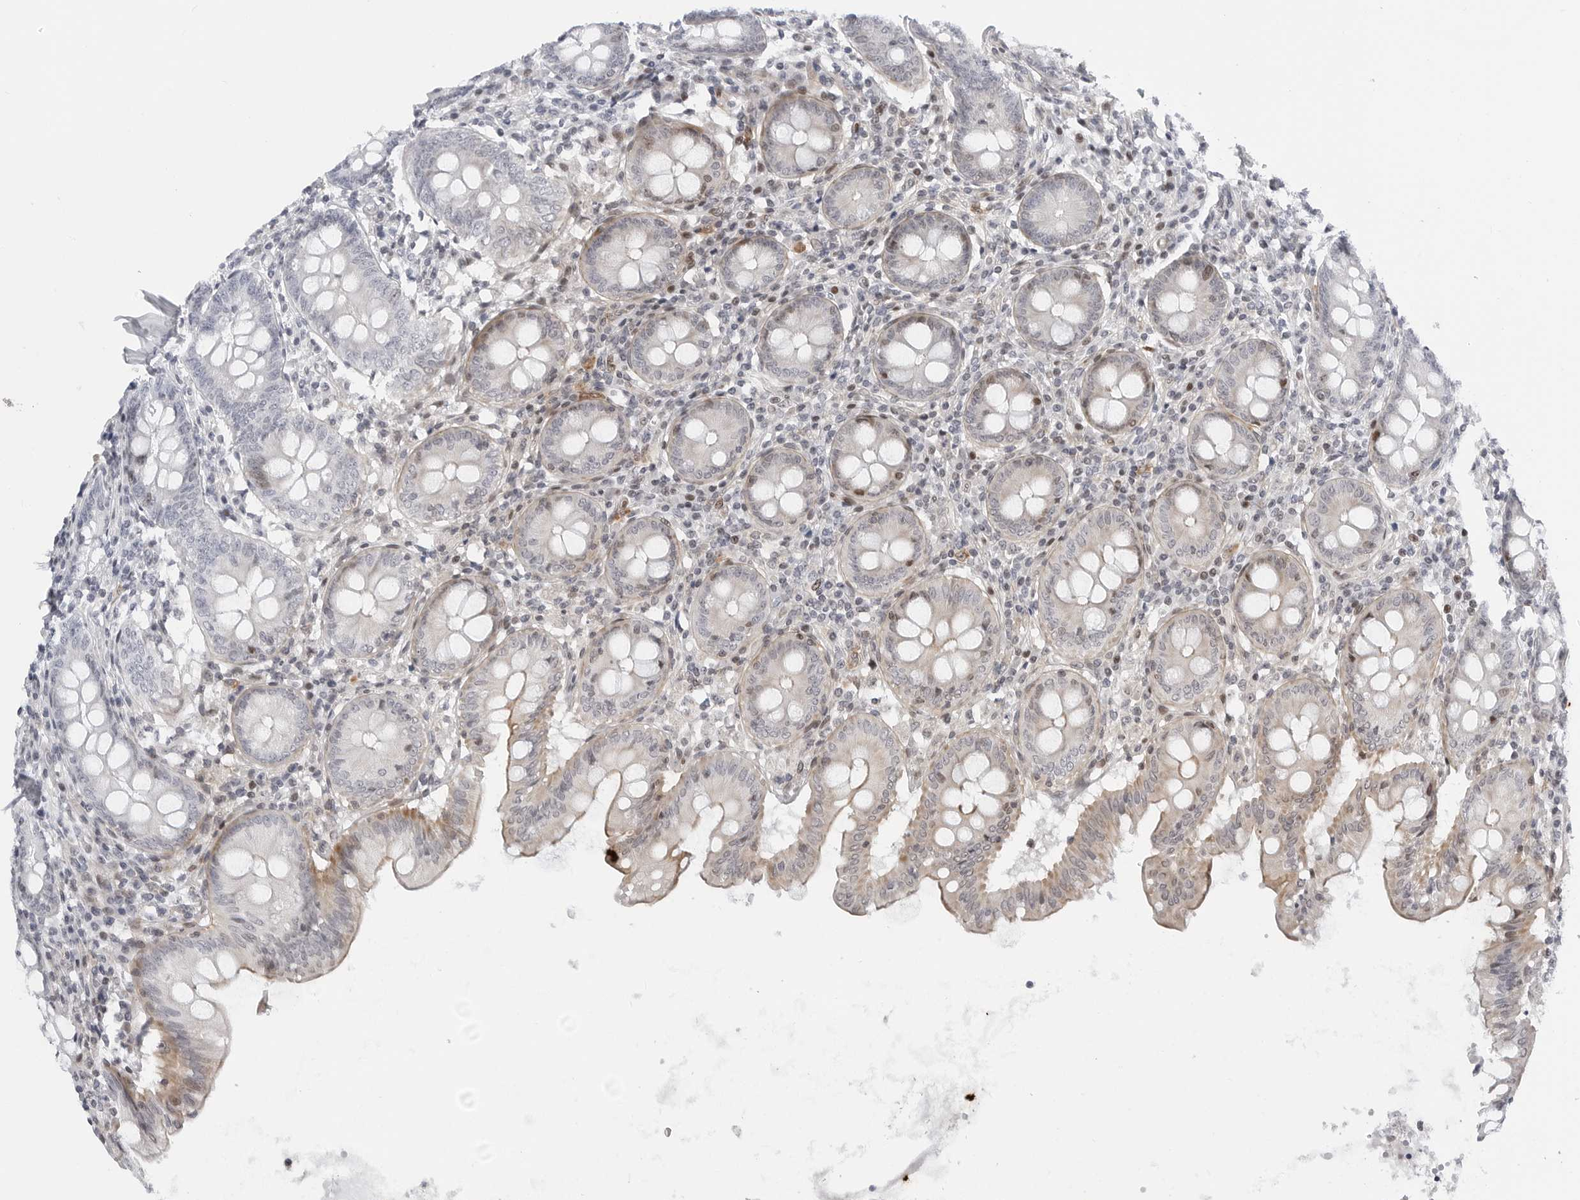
{"staining": {"intensity": "weak", "quantity": "<25%", "location": "cytoplasmic/membranous,nuclear"}, "tissue": "appendix", "cell_type": "Glandular cells", "image_type": "normal", "snomed": [{"axis": "morphology", "description": "Normal tissue, NOS"}, {"axis": "topography", "description": "Appendix"}], "caption": "Micrograph shows no protein positivity in glandular cells of benign appendix. The staining was performed using DAB (3,3'-diaminobenzidine) to visualize the protein expression in brown, while the nuclei were stained in blue with hematoxylin (Magnification: 20x).", "gene": "FAM135B", "patient": {"sex": "female", "age": 54}}